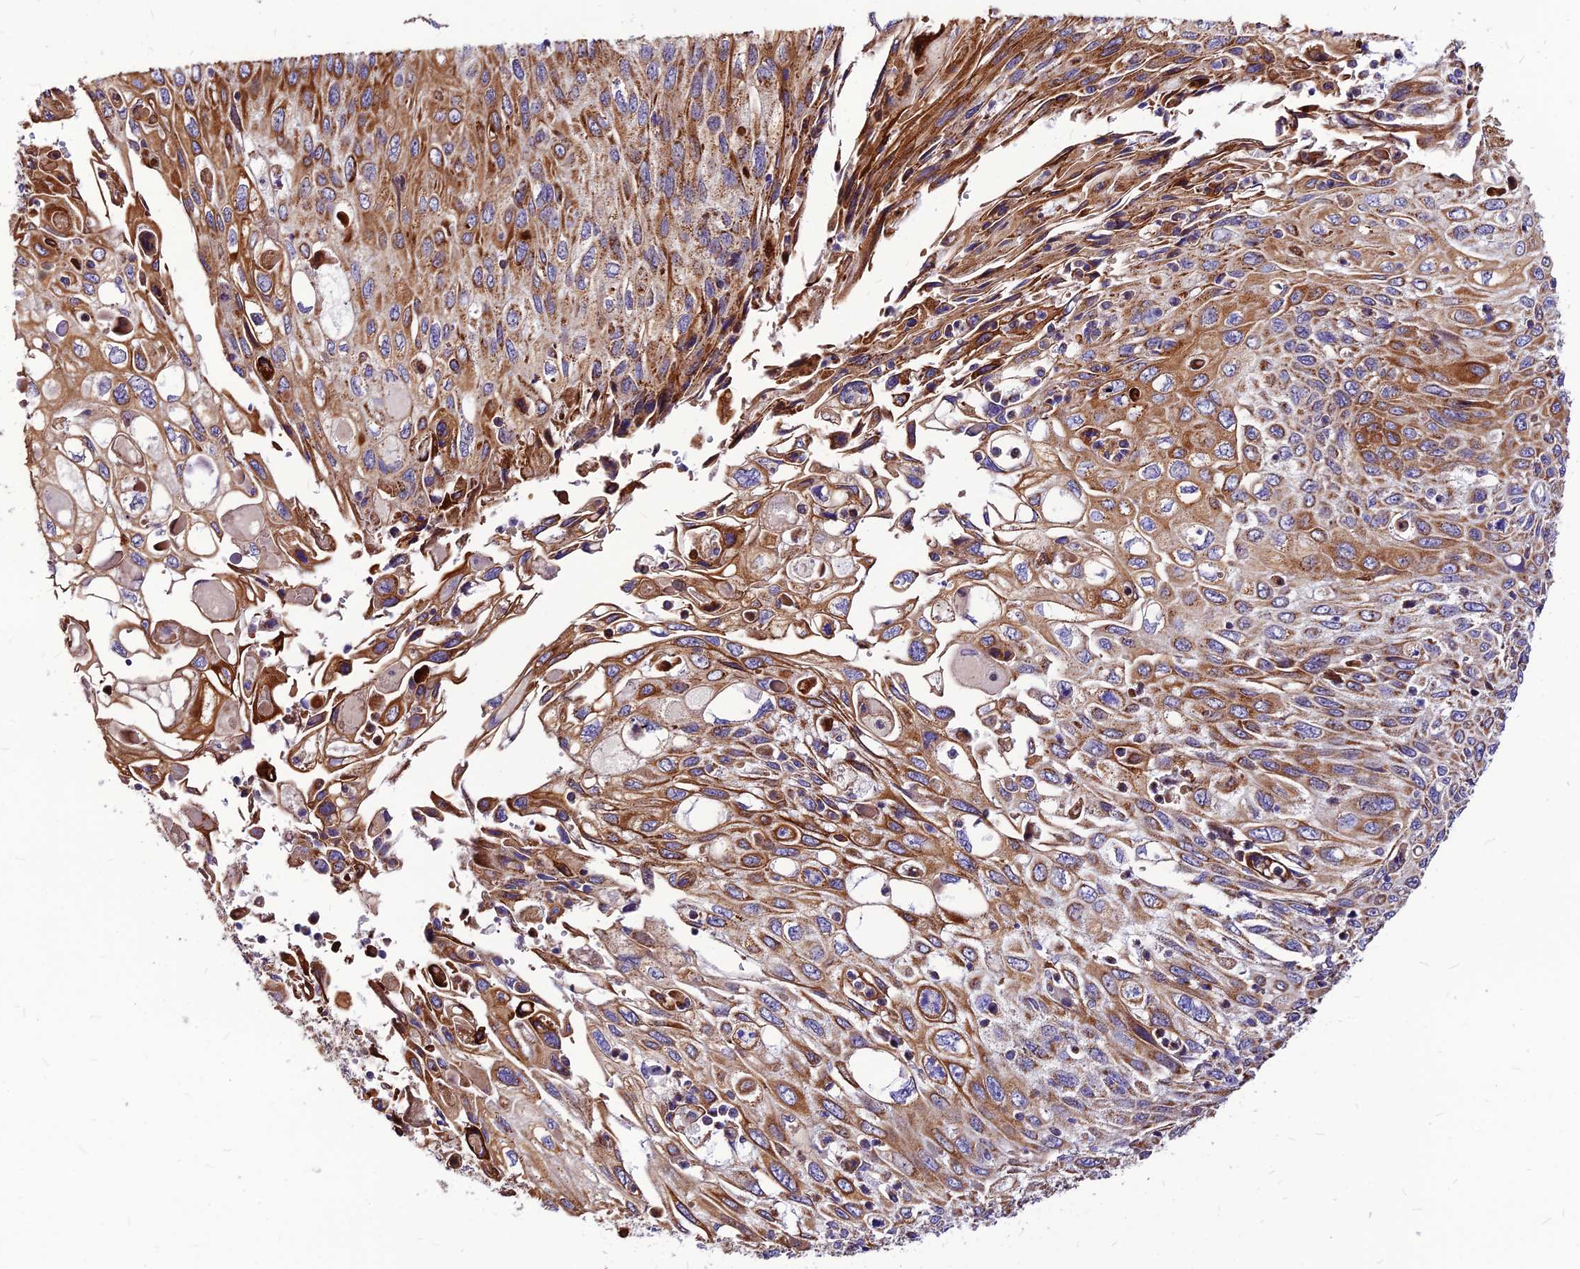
{"staining": {"intensity": "moderate", "quantity": ">75%", "location": "cytoplasmic/membranous"}, "tissue": "cervical cancer", "cell_type": "Tumor cells", "image_type": "cancer", "snomed": [{"axis": "morphology", "description": "Squamous cell carcinoma, NOS"}, {"axis": "topography", "description": "Cervix"}], "caption": "Immunohistochemistry micrograph of human squamous cell carcinoma (cervical) stained for a protein (brown), which demonstrates medium levels of moderate cytoplasmic/membranous positivity in approximately >75% of tumor cells.", "gene": "ECI1", "patient": {"sex": "female", "age": 70}}